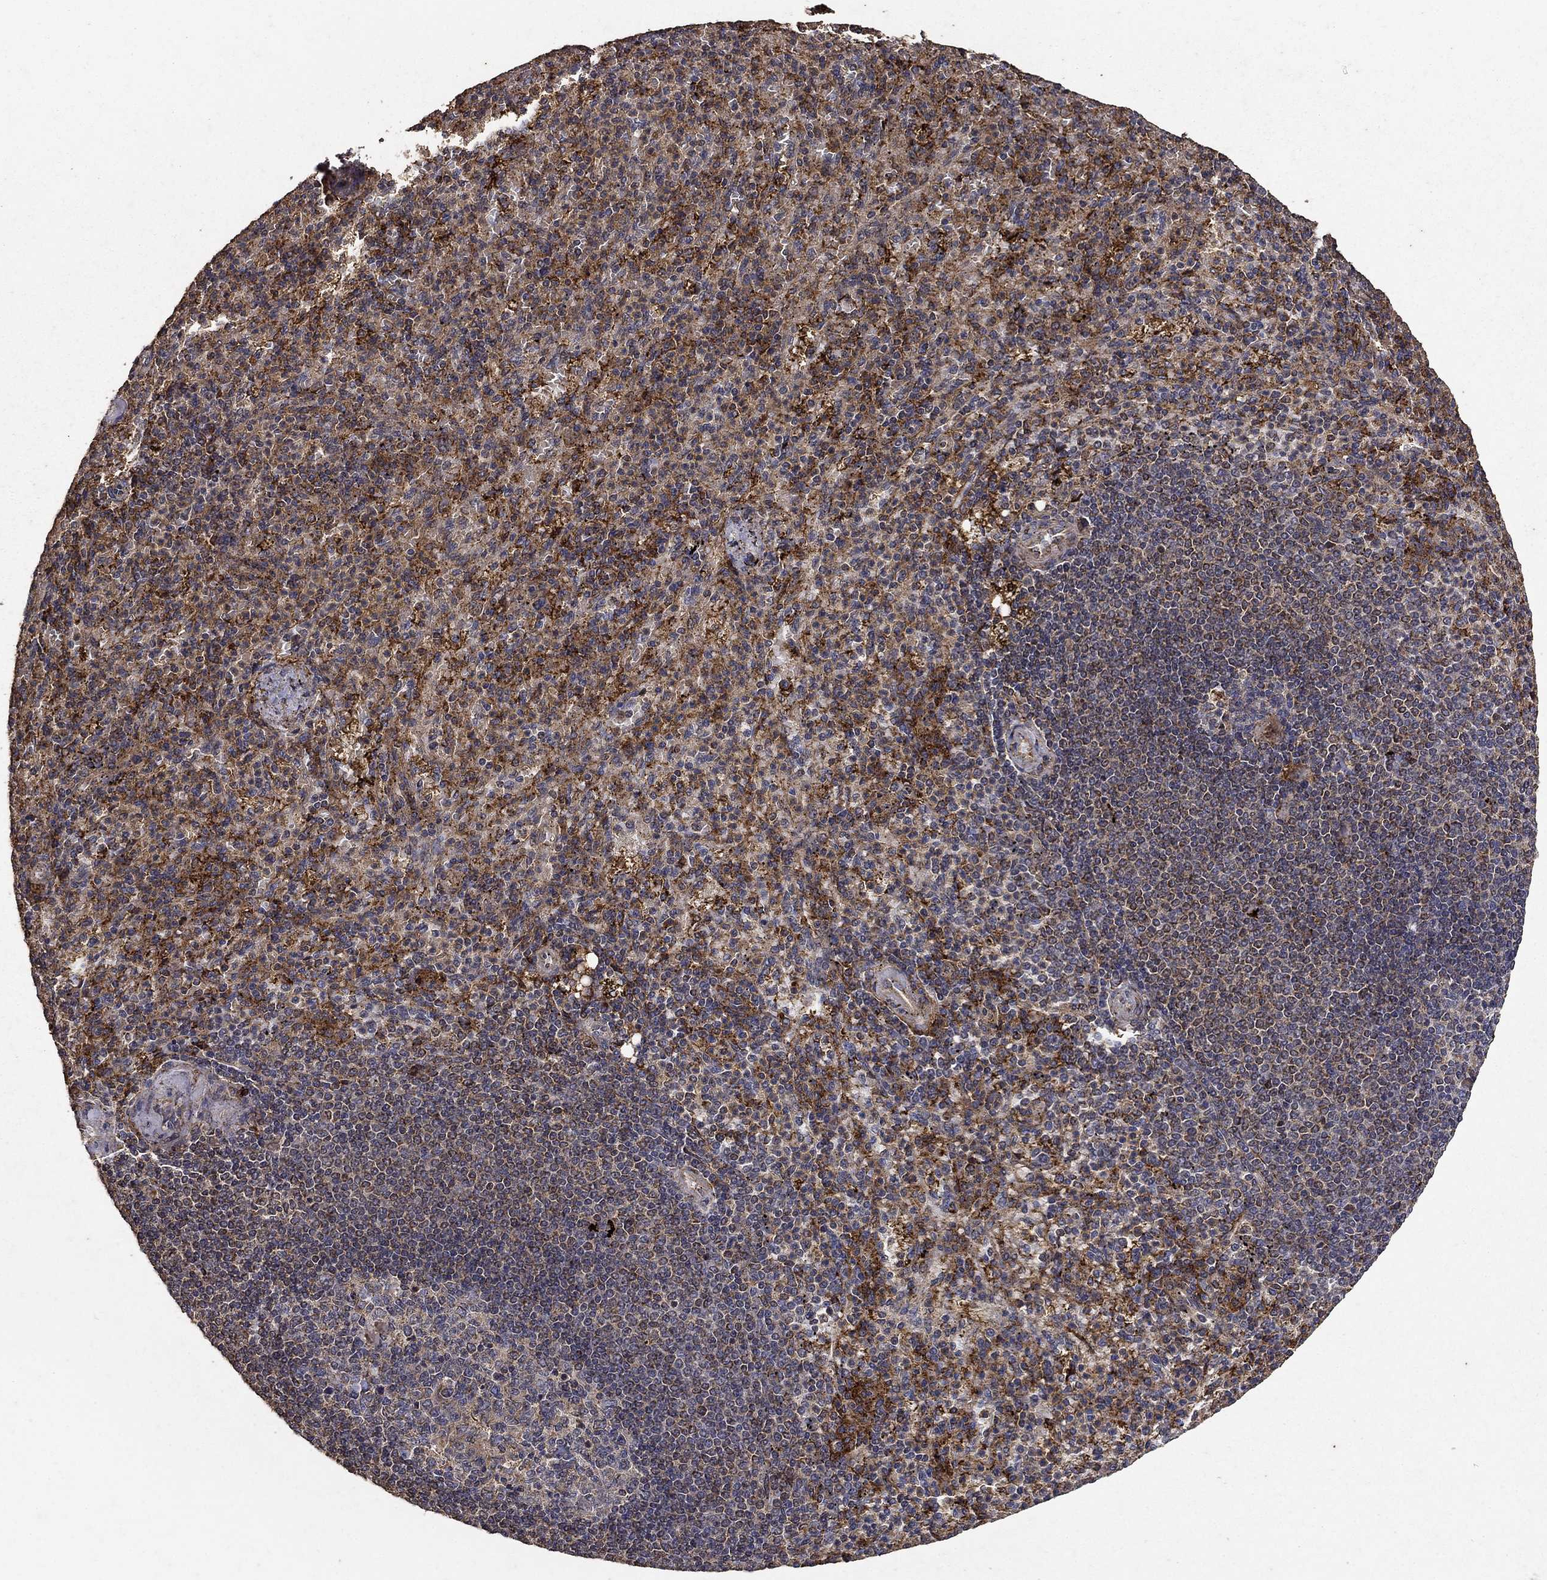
{"staining": {"intensity": "strong", "quantity": "25%-75%", "location": "cytoplasmic/membranous"}, "tissue": "spleen", "cell_type": "Cells in red pulp", "image_type": "normal", "snomed": [{"axis": "morphology", "description": "Normal tissue, NOS"}, {"axis": "topography", "description": "Spleen"}], "caption": "Immunohistochemical staining of normal spleen exhibits strong cytoplasmic/membranous protein expression in about 25%-75% of cells in red pulp. (DAB (3,3'-diaminobenzidine) = brown stain, brightfield microscopy at high magnification).", "gene": "IFRD1", "patient": {"sex": "female", "age": 74}}